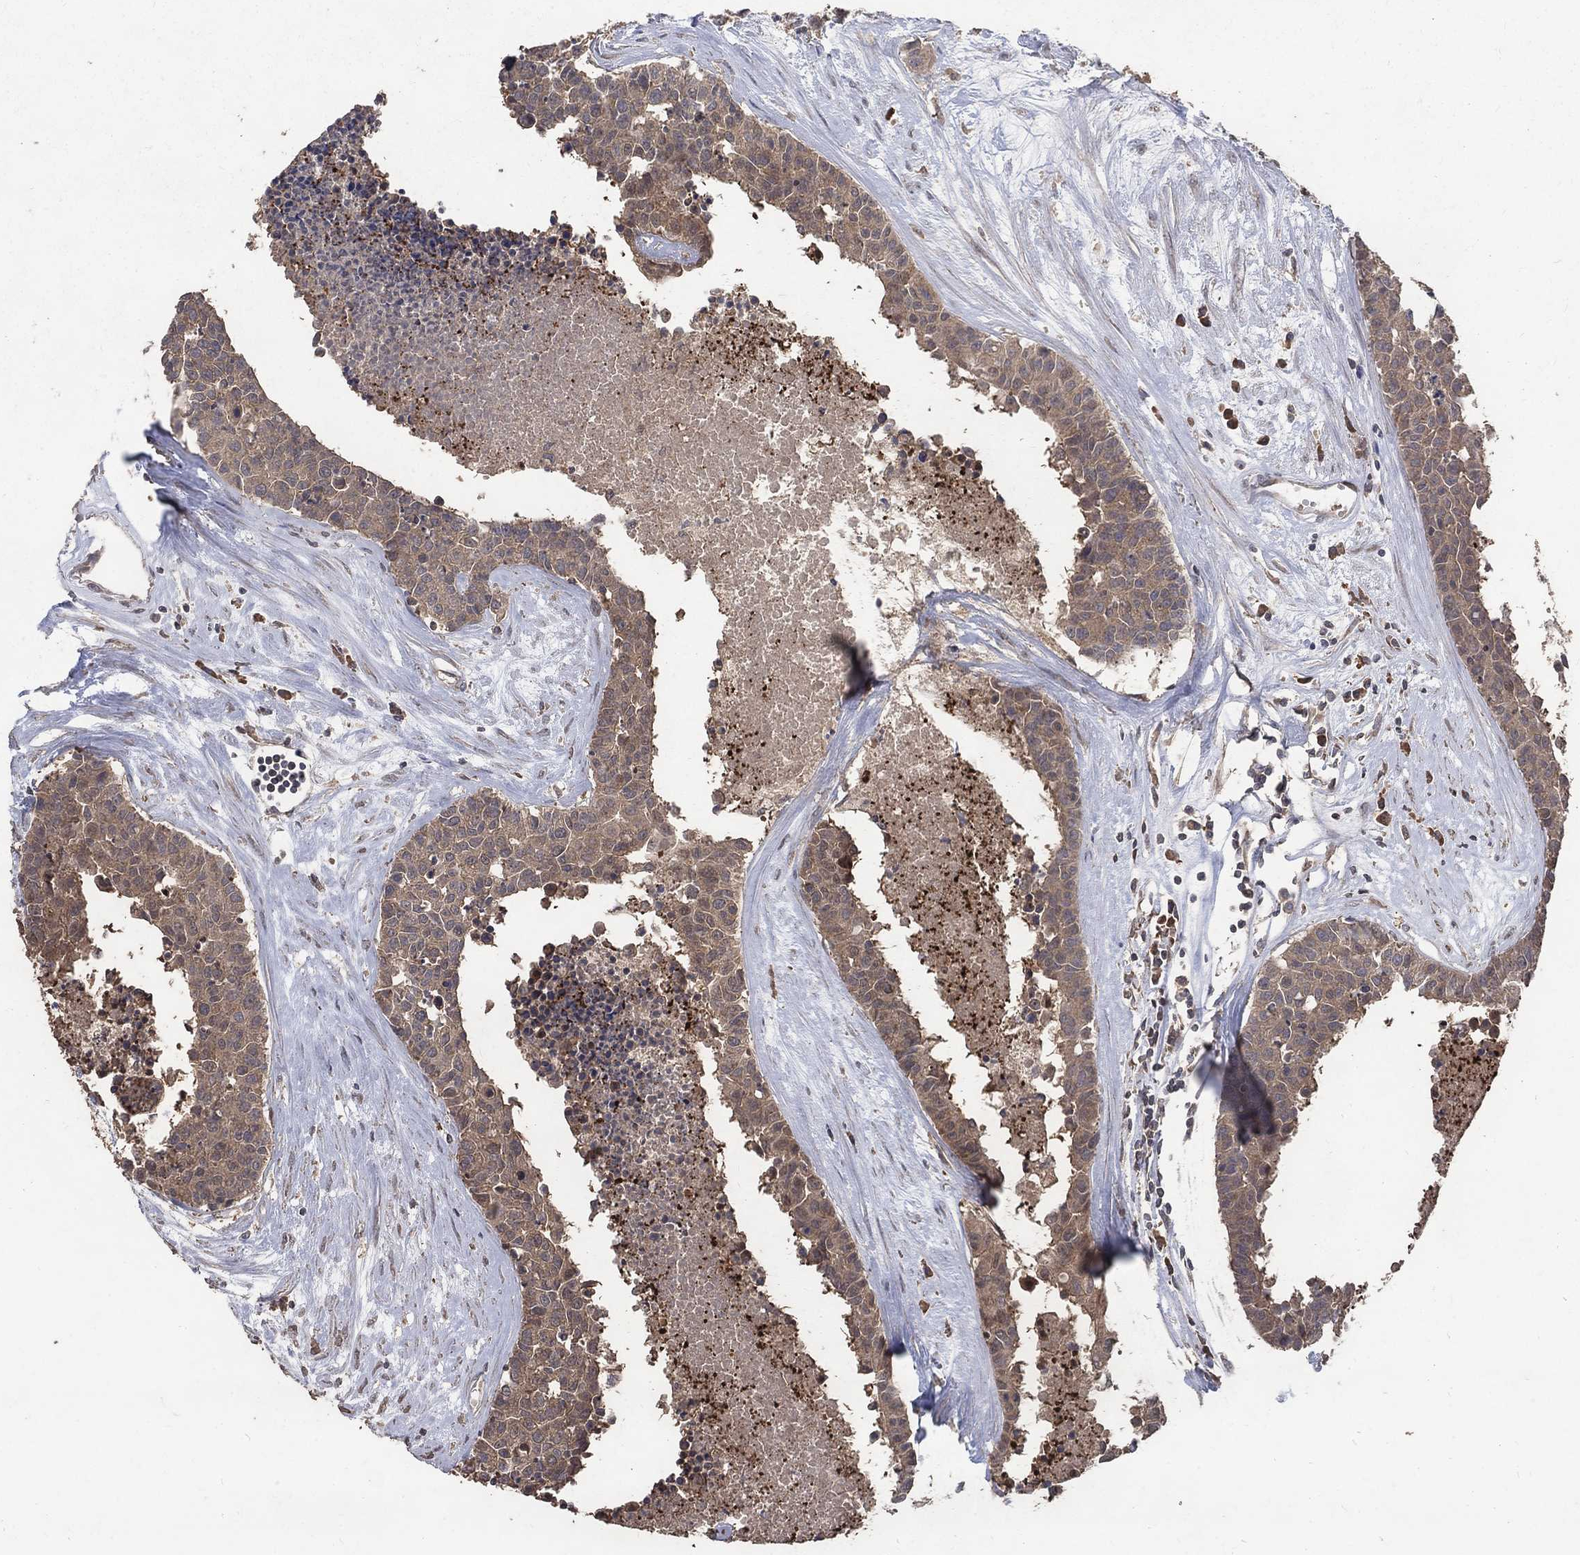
{"staining": {"intensity": "weak", "quantity": ">75%", "location": "cytoplasmic/membranous"}, "tissue": "carcinoid", "cell_type": "Tumor cells", "image_type": "cancer", "snomed": [{"axis": "morphology", "description": "Carcinoid, malignant, NOS"}, {"axis": "topography", "description": "Colon"}], "caption": "Weak cytoplasmic/membranous staining is seen in about >75% of tumor cells in carcinoid (malignant).", "gene": "C17orf75", "patient": {"sex": "male", "age": 81}}